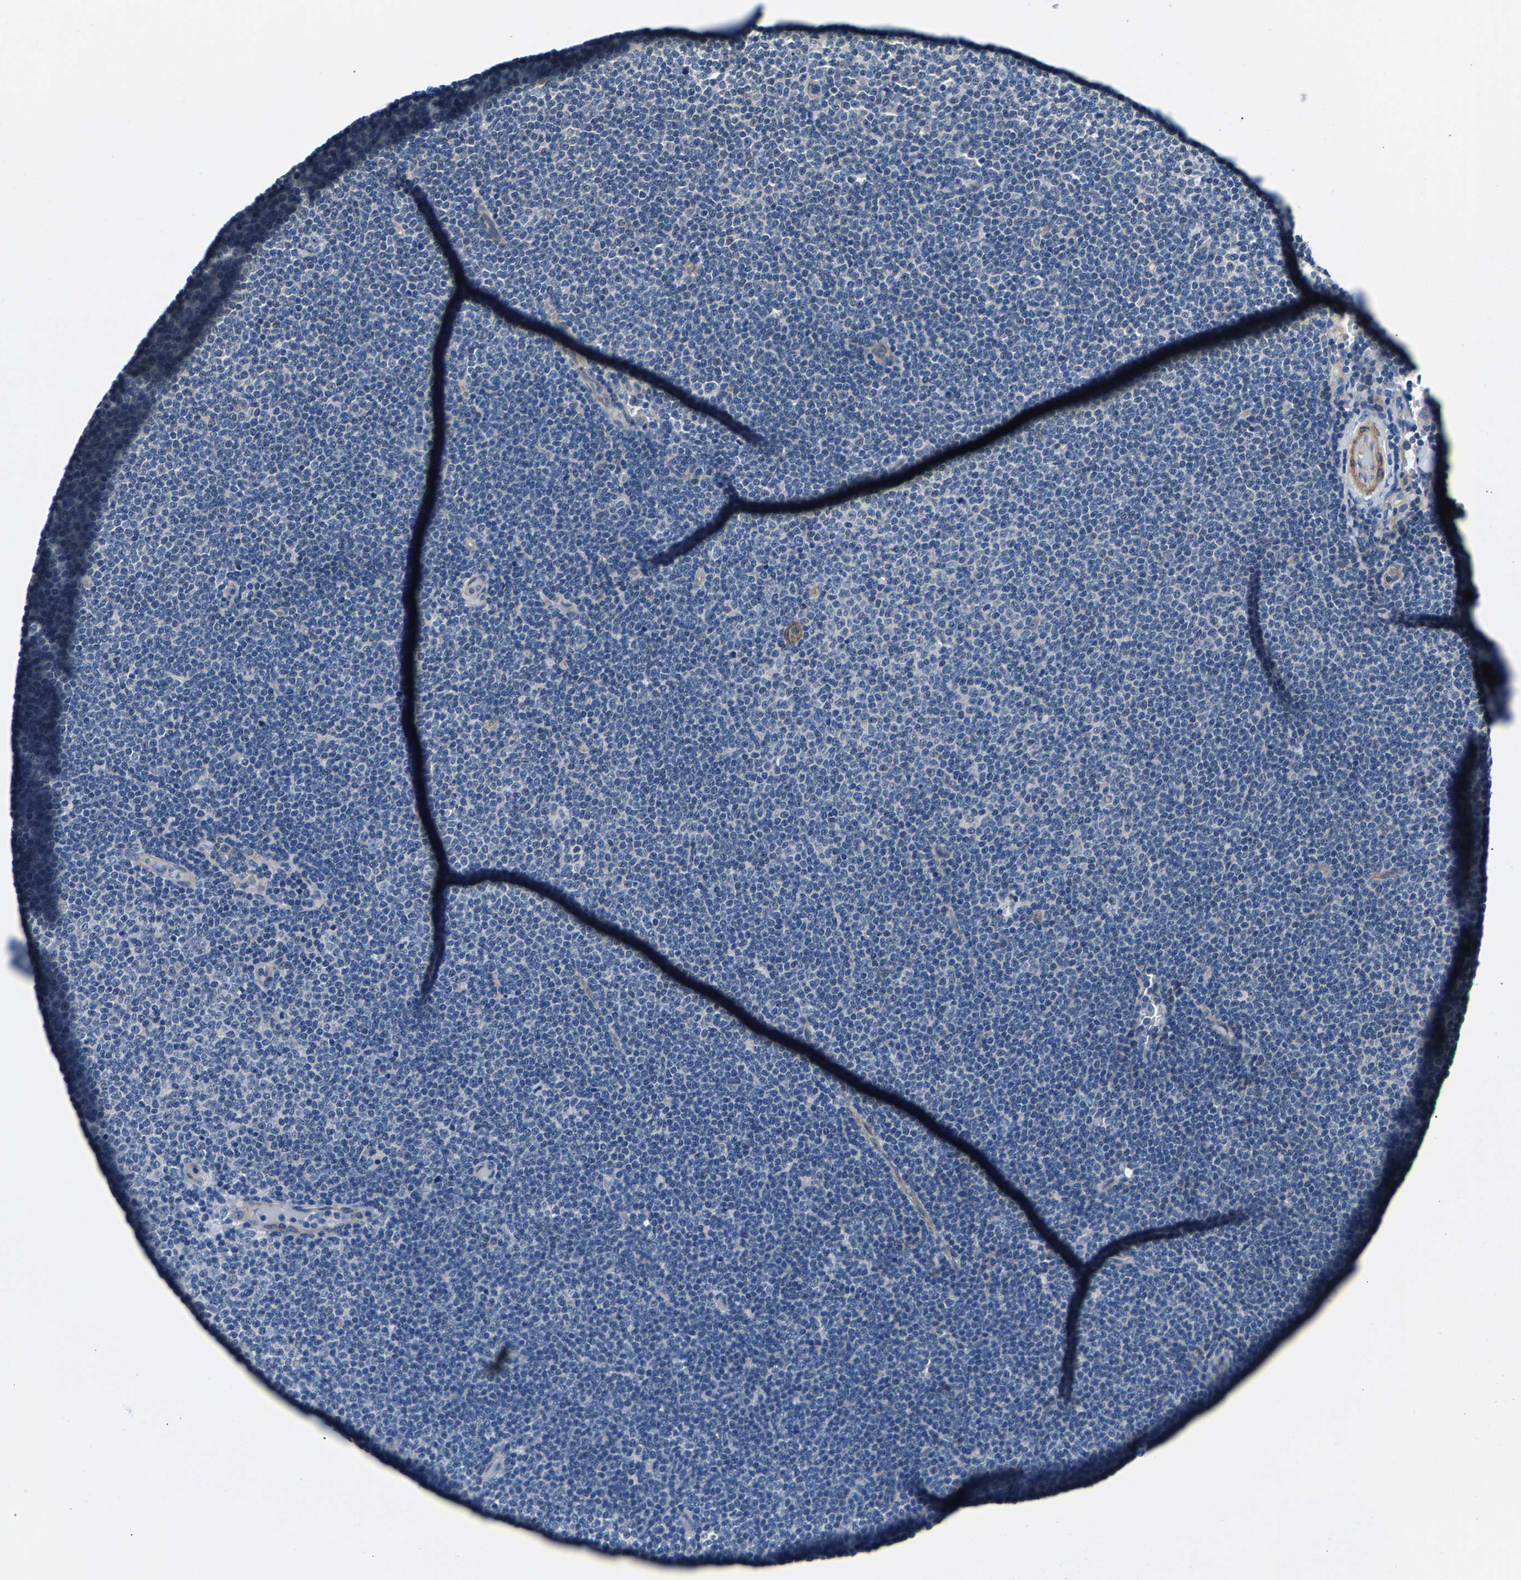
{"staining": {"intensity": "negative", "quantity": "none", "location": "none"}, "tissue": "lymphoma", "cell_type": "Tumor cells", "image_type": "cancer", "snomed": [{"axis": "morphology", "description": "Malignant lymphoma, non-Hodgkin's type, Low grade"}, {"axis": "topography", "description": "Lymph node"}], "caption": "High magnification brightfield microscopy of lymphoma stained with DAB (3,3'-diaminobenzidine) (brown) and counterstained with hematoxylin (blue): tumor cells show no significant positivity.", "gene": "CDRT4", "patient": {"sex": "female", "age": 53}}